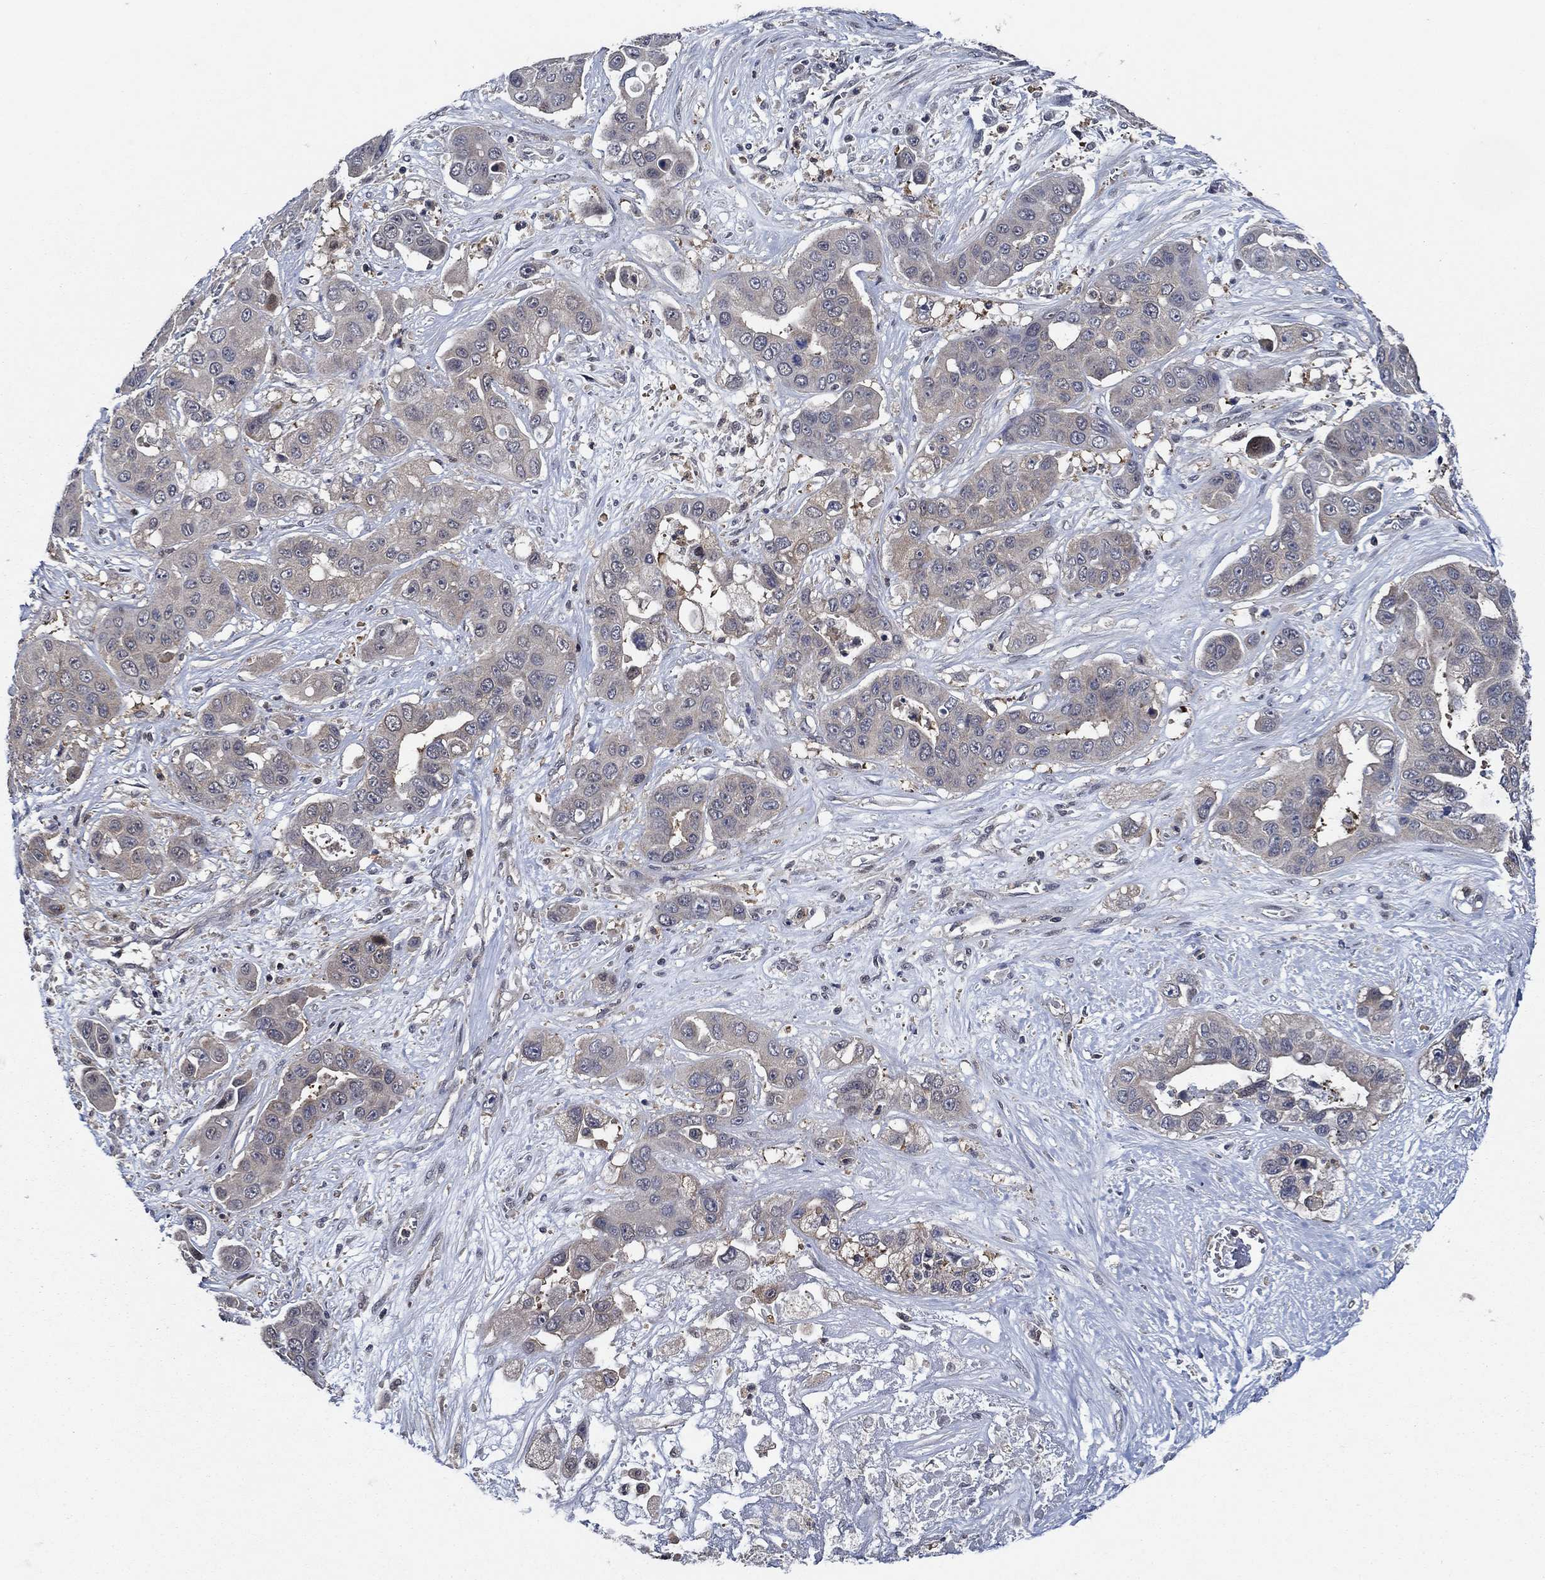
{"staining": {"intensity": "negative", "quantity": "none", "location": "none"}, "tissue": "liver cancer", "cell_type": "Tumor cells", "image_type": "cancer", "snomed": [{"axis": "morphology", "description": "Cholangiocarcinoma"}, {"axis": "topography", "description": "Liver"}], "caption": "There is no significant expression in tumor cells of liver cancer. (Immunohistochemistry, brightfield microscopy, high magnification).", "gene": "DACT1", "patient": {"sex": "female", "age": 52}}